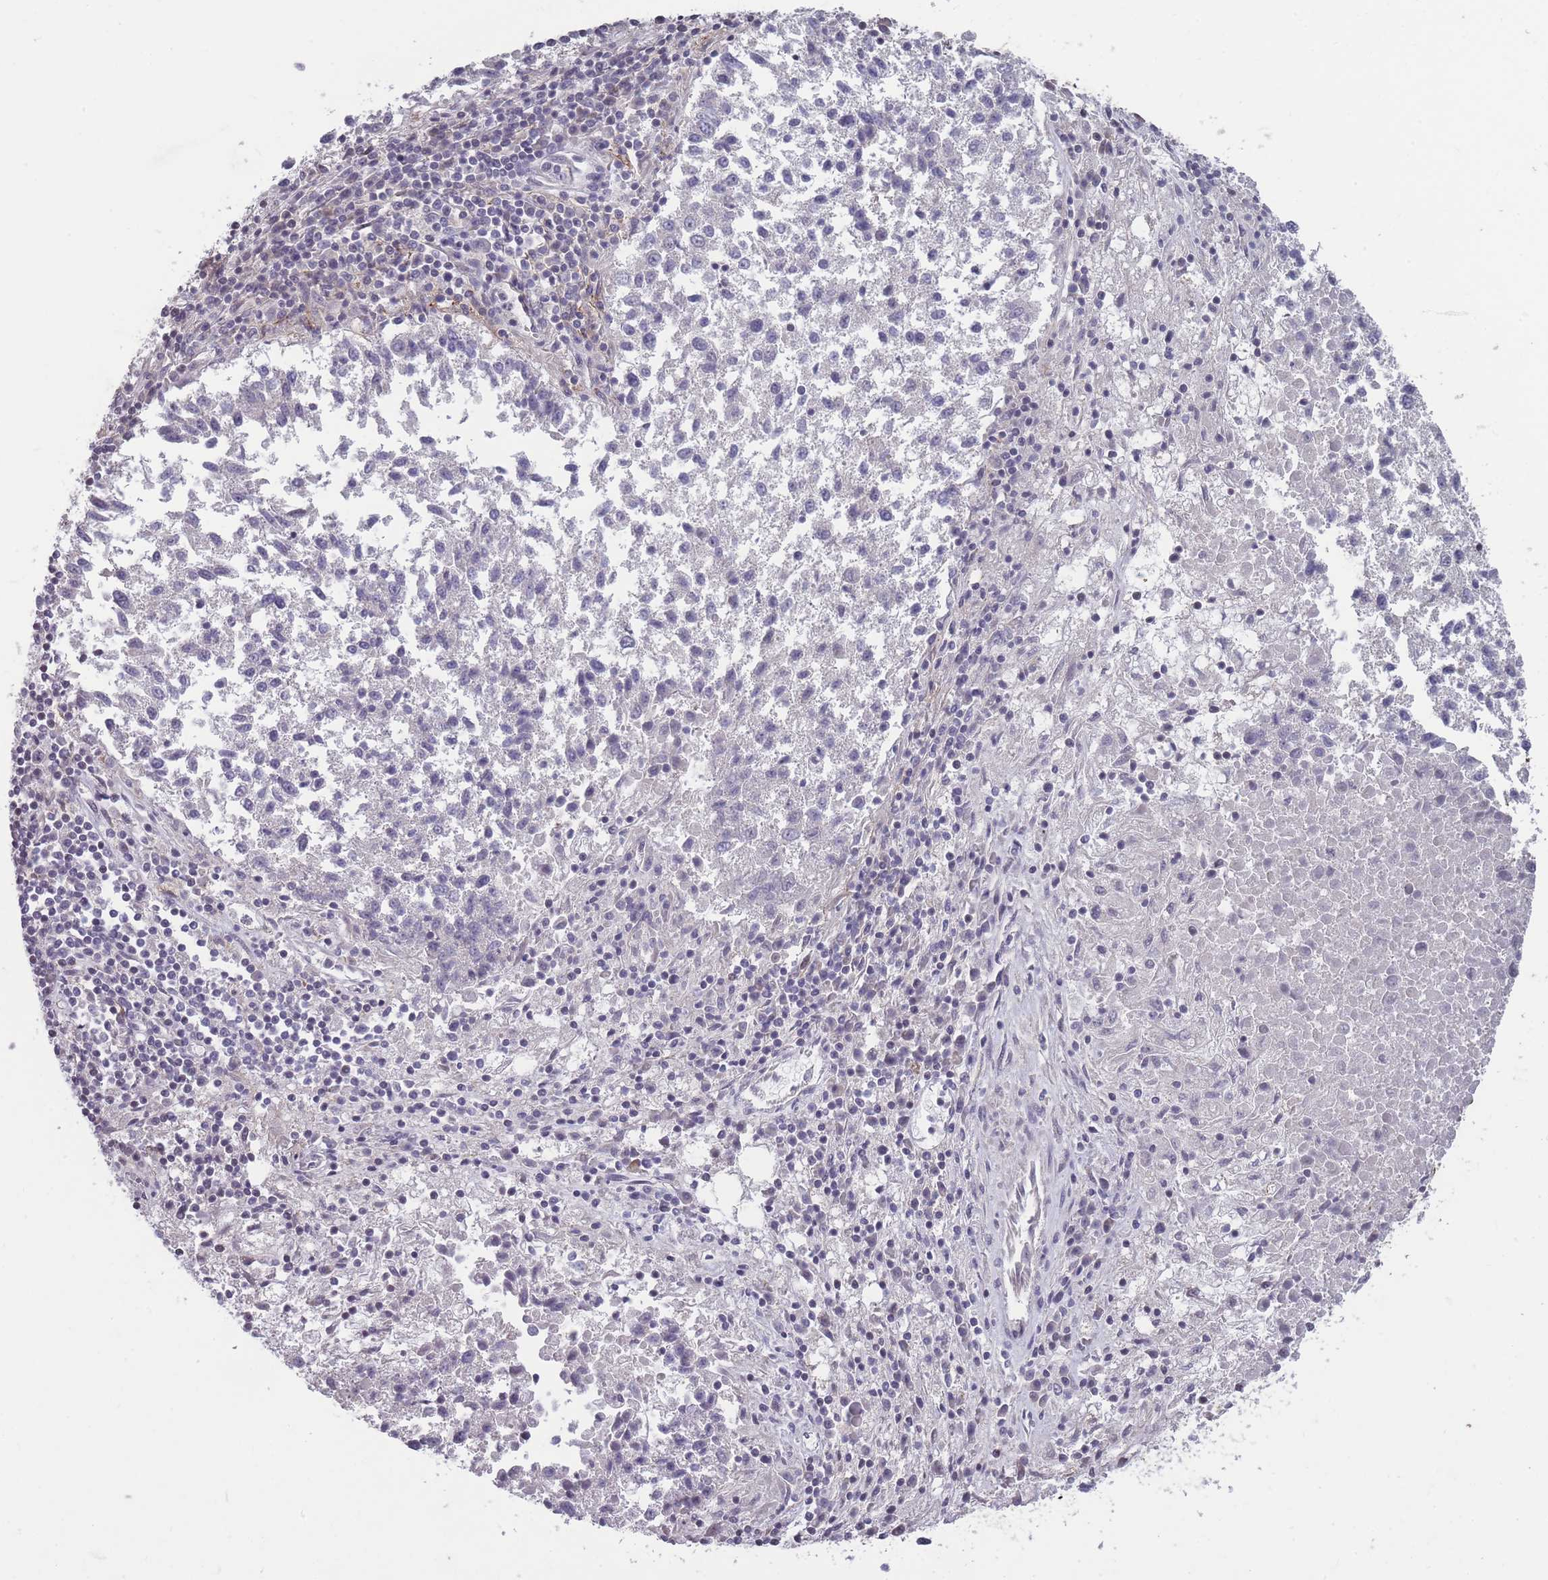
{"staining": {"intensity": "negative", "quantity": "none", "location": "none"}, "tissue": "lung cancer", "cell_type": "Tumor cells", "image_type": "cancer", "snomed": [{"axis": "morphology", "description": "Squamous cell carcinoma, NOS"}, {"axis": "topography", "description": "Lung"}], "caption": "High magnification brightfield microscopy of squamous cell carcinoma (lung) stained with DAB (3,3'-diaminobenzidine) (brown) and counterstained with hematoxylin (blue): tumor cells show no significant positivity.", "gene": "GGT5", "patient": {"sex": "male", "age": 73}}